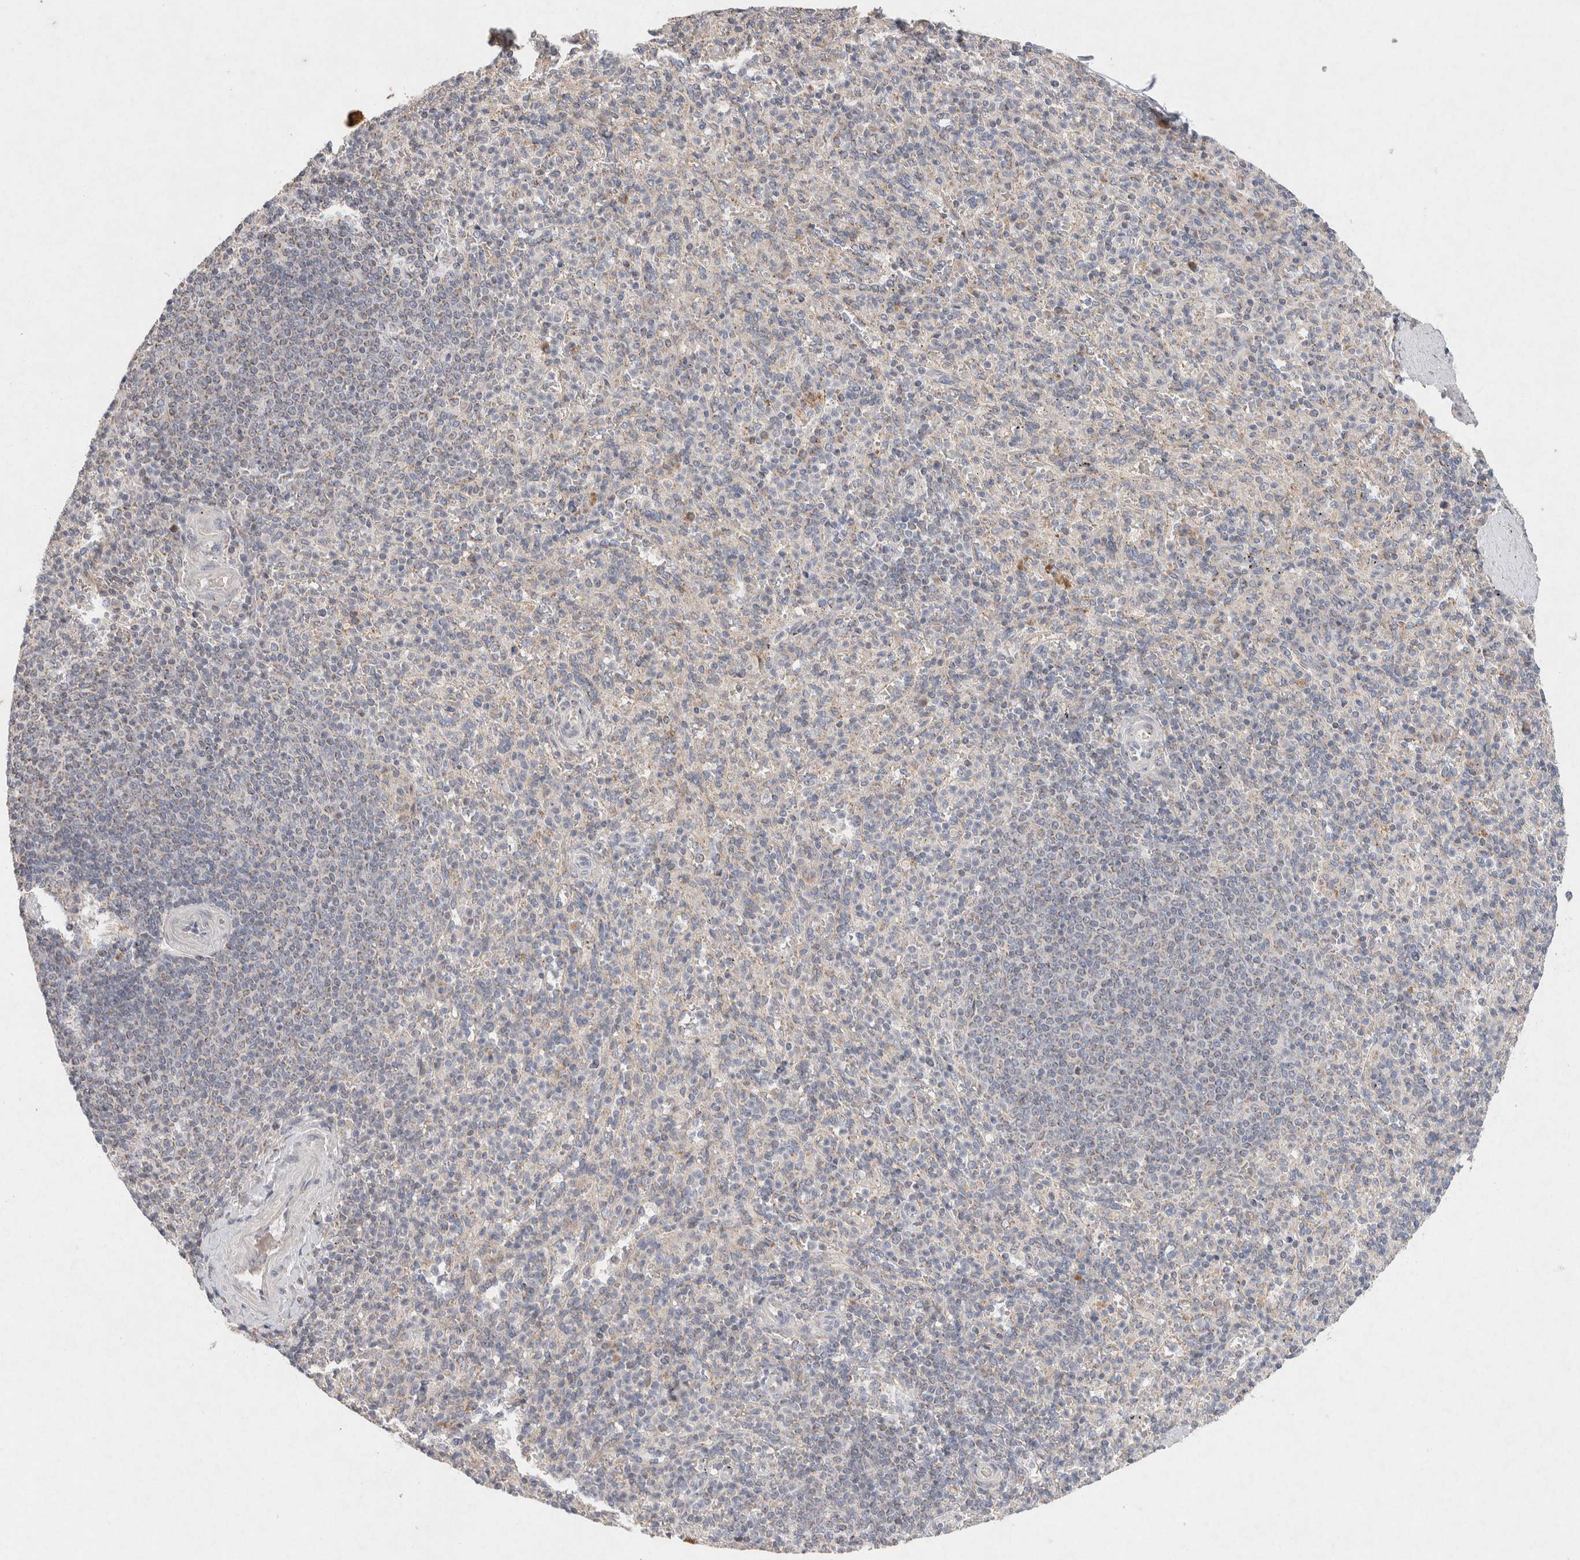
{"staining": {"intensity": "weak", "quantity": "25%-75%", "location": "cytoplasmic/membranous"}, "tissue": "spleen", "cell_type": "Cells in red pulp", "image_type": "normal", "snomed": [{"axis": "morphology", "description": "Normal tissue, NOS"}, {"axis": "topography", "description": "Spleen"}], "caption": "Immunohistochemistry photomicrograph of benign spleen stained for a protein (brown), which exhibits low levels of weak cytoplasmic/membranous positivity in about 25%-75% of cells in red pulp.", "gene": "CMTM4", "patient": {"sex": "male", "age": 36}}